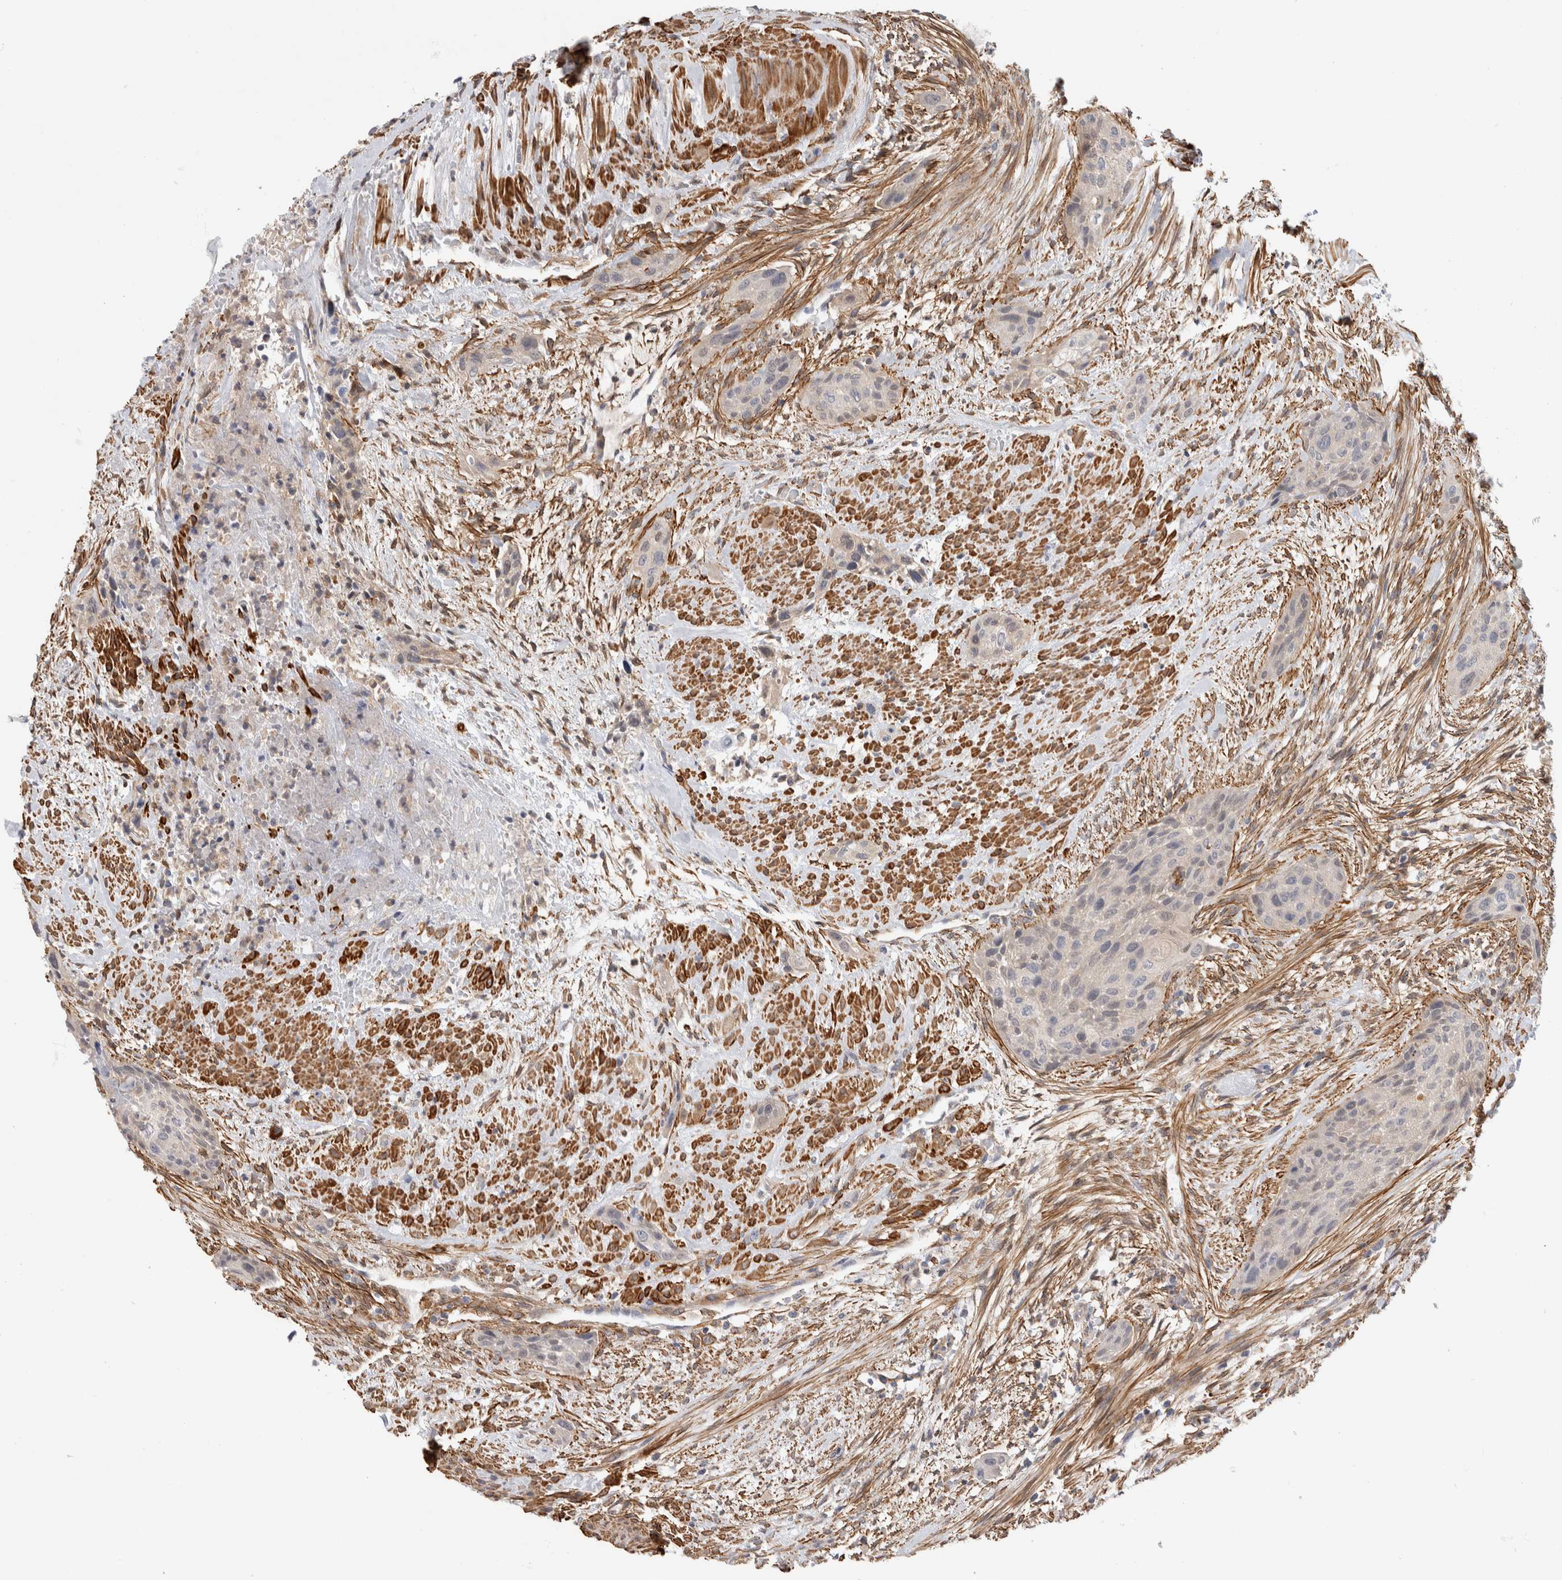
{"staining": {"intensity": "negative", "quantity": "none", "location": "none"}, "tissue": "urothelial cancer", "cell_type": "Tumor cells", "image_type": "cancer", "snomed": [{"axis": "morphology", "description": "Urothelial carcinoma, High grade"}, {"axis": "topography", "description": "Urinary bladder"}], "caption": "Immunohistochemical staining of human urothelial cancer reveals no significant positivity in tumor cells.", "gene": "PGM1", "patient": {"sex": "male", "age": 35}}